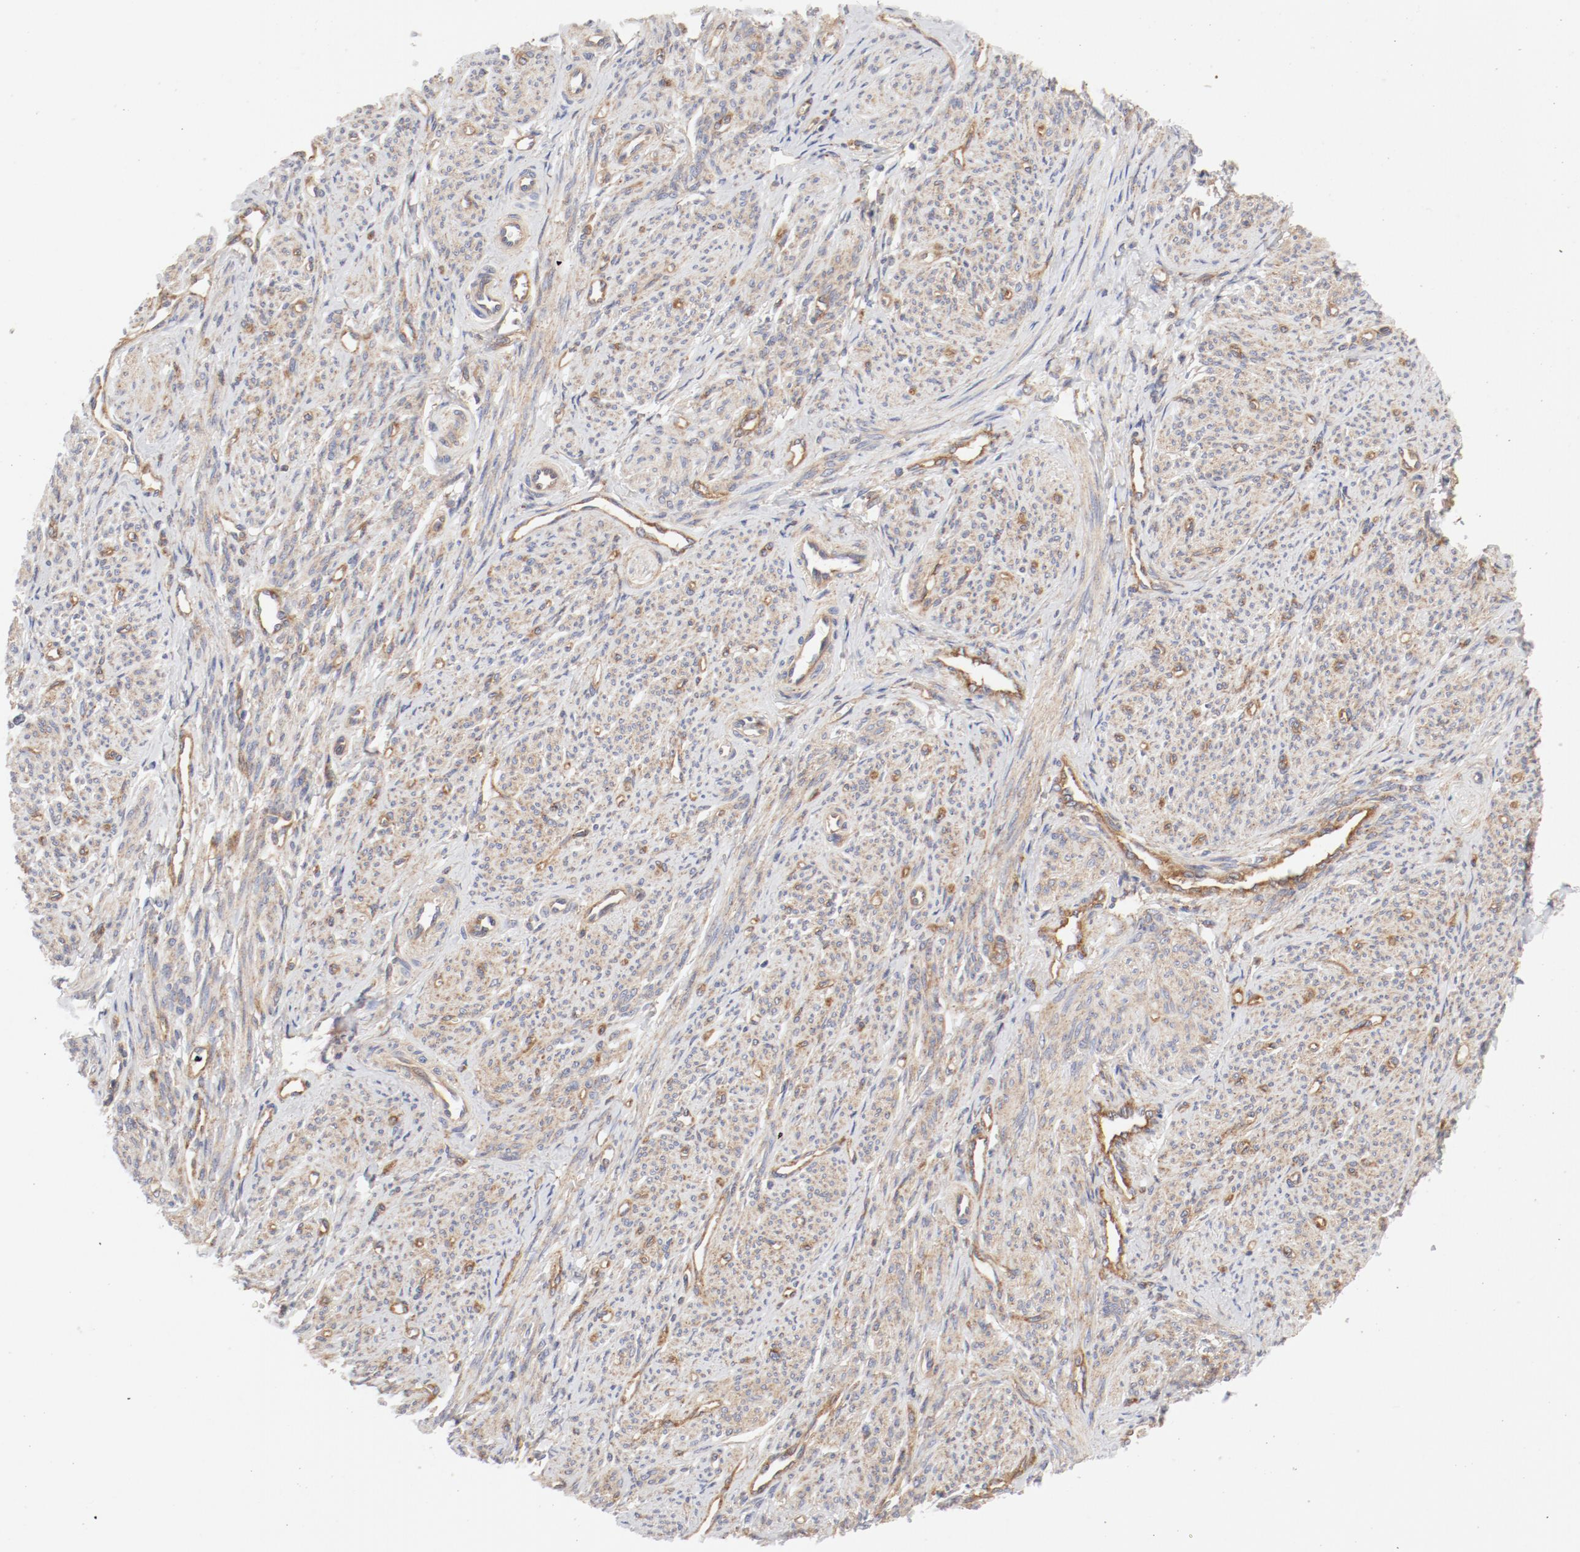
{"staining": {"intensity": "weak", "quantity": ">75%", "location": "cytoplasmic/membranous"}, "tissue": "smooth muscle", "cell_type": "Smooth muscle cells", "image_type": "normal", "snomed": [{"axis": "morphology", "description": "Normal tissue, NOS"}, {"axis": "topography", "description": "Smooth muscle"}], "caption": "High-power microscopy captured an immunohistochemistry photomicrograph of unremarkable smooth muscle, revealing weak cytoplasmic/membranous staining in about >75% of smooth muscle cells.", "gene": "AP2A1", "patient": {"sex": "female", "age": 65}}